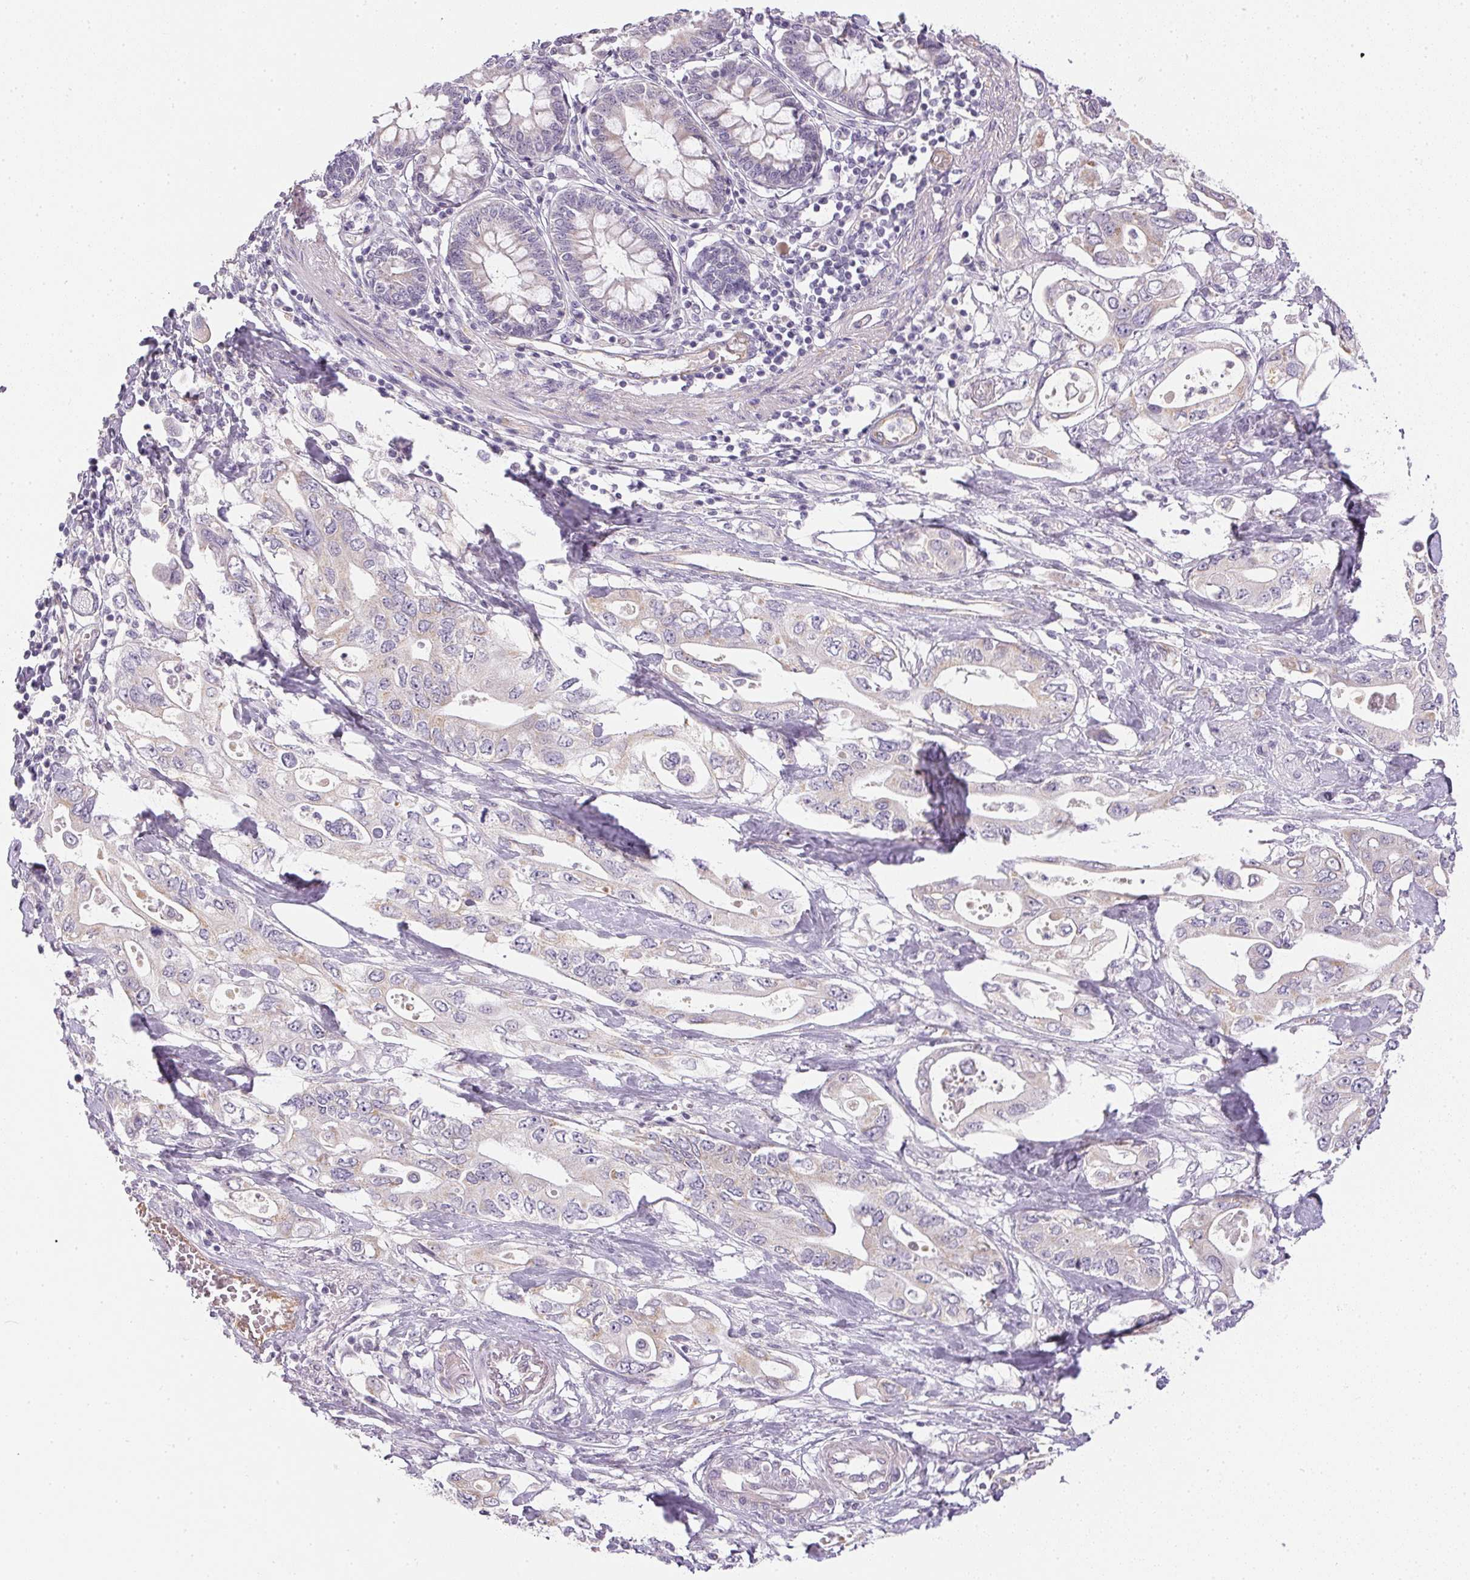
{"staining": {"intensity": "weak", "quantity": "<25%", "location": "cytoplasmic/membranous"}, "tissue": "pancreatic cancer", "cell_type": "Tumor cells", "image_type": "cancer", "snomed": [{"axis": "morphology", "description": "Adenocarcinoma, NOS"}, {"axis": "topography", "description": "Pancreas"}], "caption": "A high-resolution photomicrograph shows immunohistochemistry staining of adenocarcinoma (pancreatic), which shows no significant positivity in tumor cells. (DAB (3,3'-diaminobenzidine) immunohistochemistry (IHC) with hematoxylin counter stain).", "gene": "SMYD1", "patient": {"sex": "female", "age": 63}}